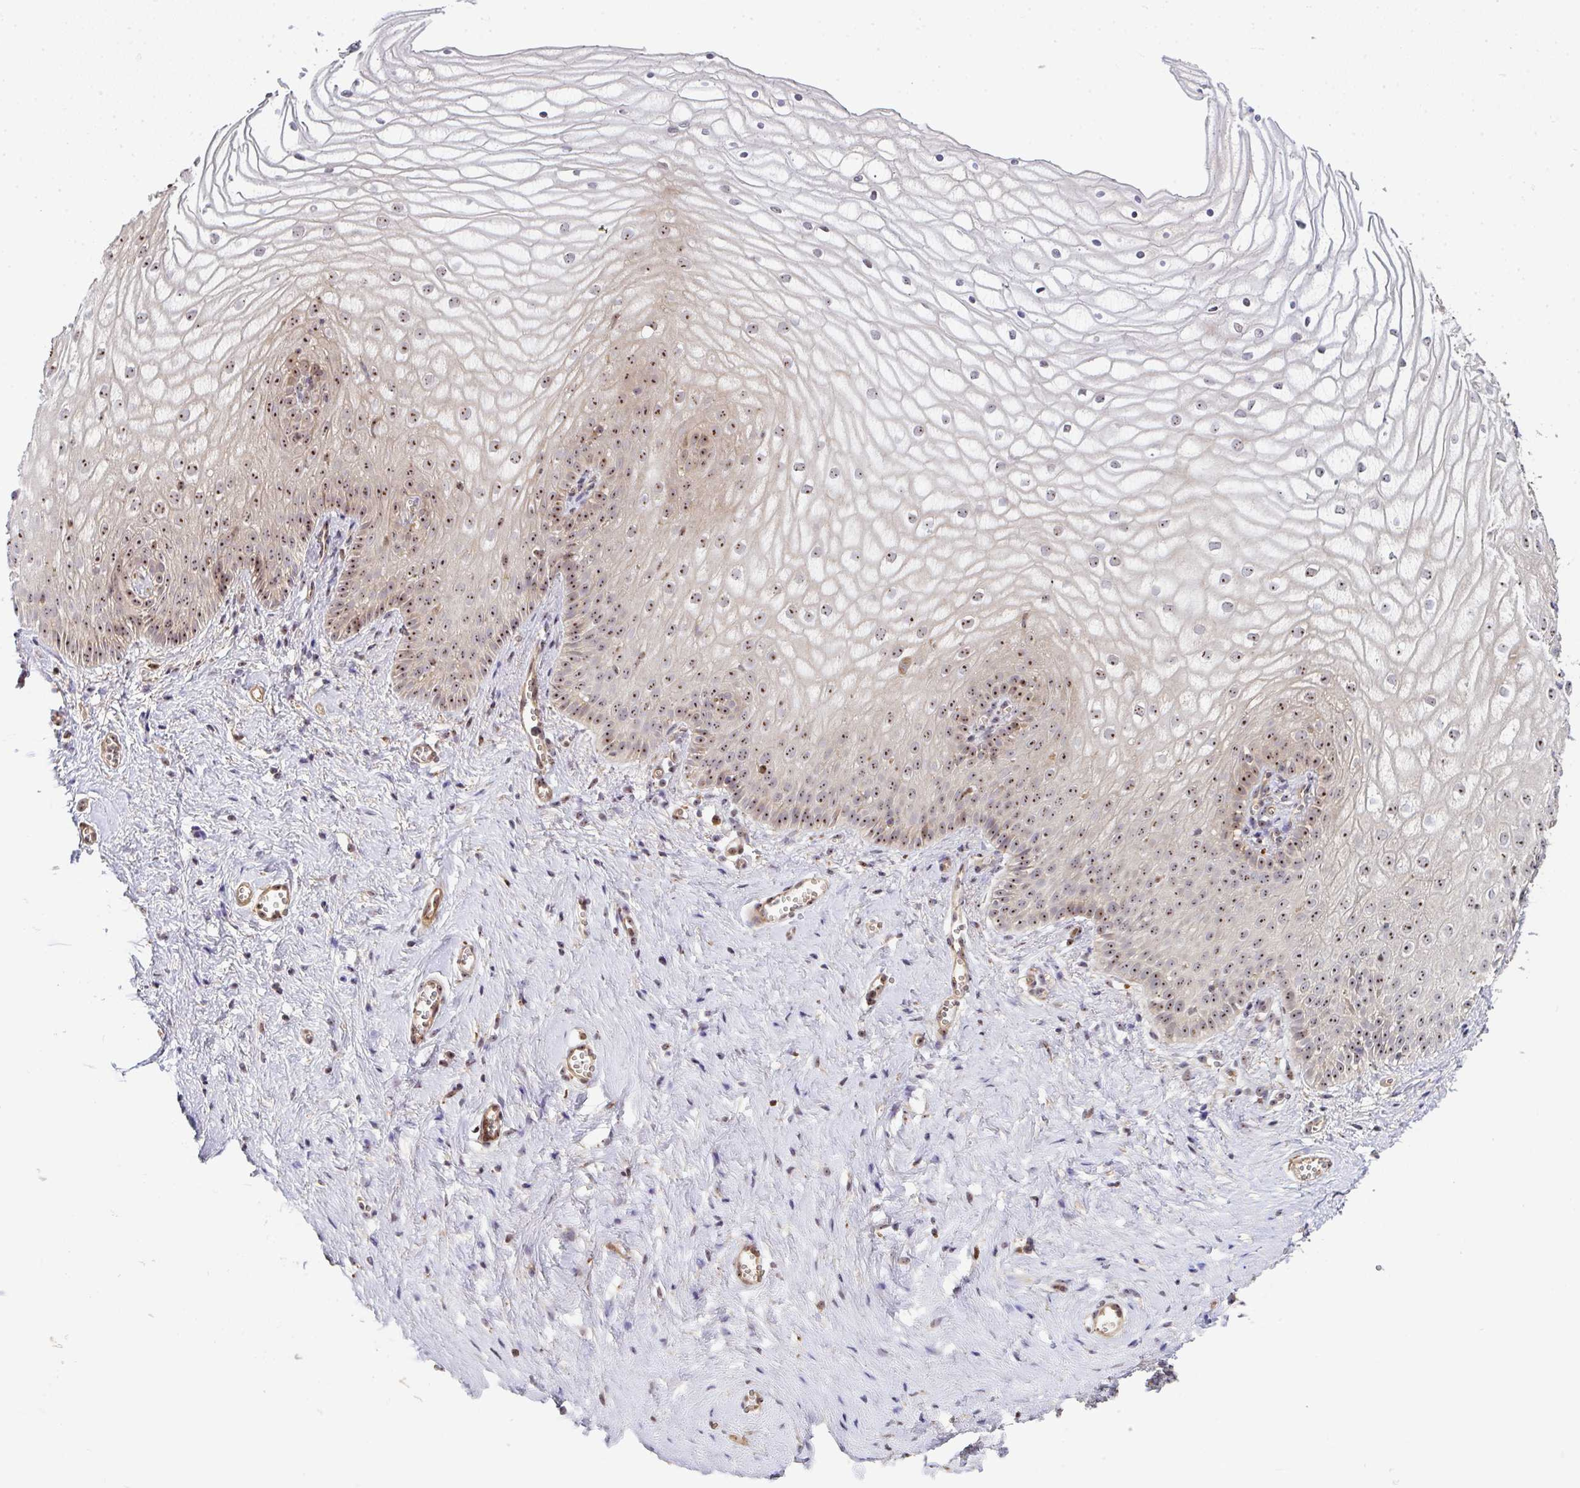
{"staining": {"intensity": "moderate", "quantity": "25%-75%", "location": "cytoplasmic/membranous,nuclear"}, "tissue": "vagina", "cell_type": "Squamous epithelial cells", "image_type": "normal", "snomed": [{"axis": "morphology", "description": "Normal tissue, NOS"}, {"axis": "topography", "description": "Vagina"}], "caption": "Immunohistochemical staining of benign vagina reveals moderate cytoplasmic/membranous,nuclear protein positivity in about 25%-75% of squamous epithelial cells. (brown staining indicates protein expression, while blue staining denotes nuclei).", "gene": "SIMC1", "patient": {"sex": "female", "age": 56}}